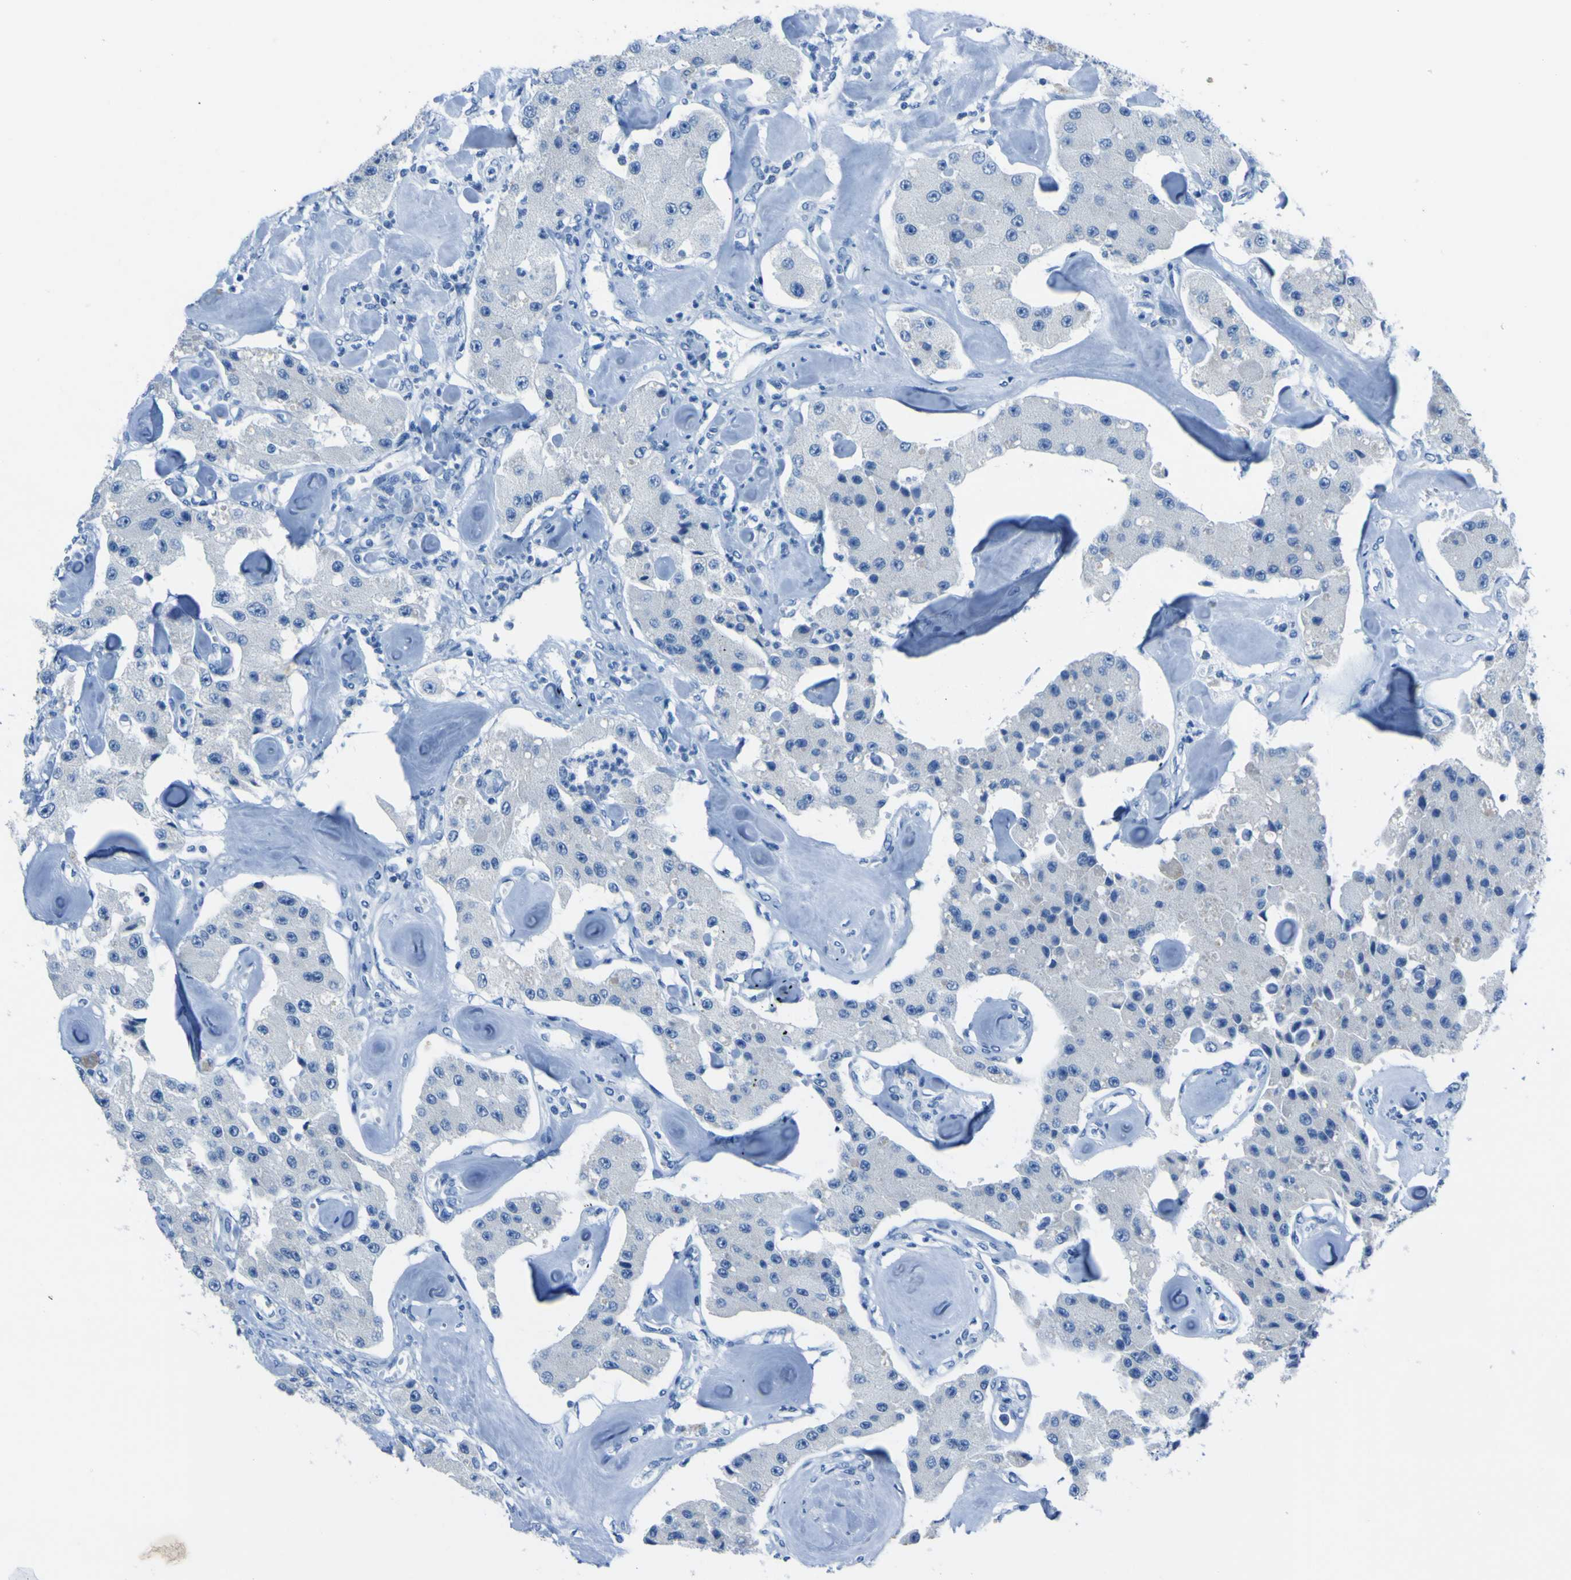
{"staining": {"intensity": "negative", "quantity": "none", "location": "none"}, "tissue": "carcinoid", "cell_type": "Tumor cells", "image_type": "cancer", "snomed": [{"axis": "morphology", "description": "Carcinoid, malignant, NOS"}, {"axis": "topography", "description": "Pancreas"}], "caption": "Immunohistochemistry (IHC) of malignant carcinoid reveals no staining in tumor cells.", "gene": "PHKG1", "patient": {"sex": "male", "age": 41}}